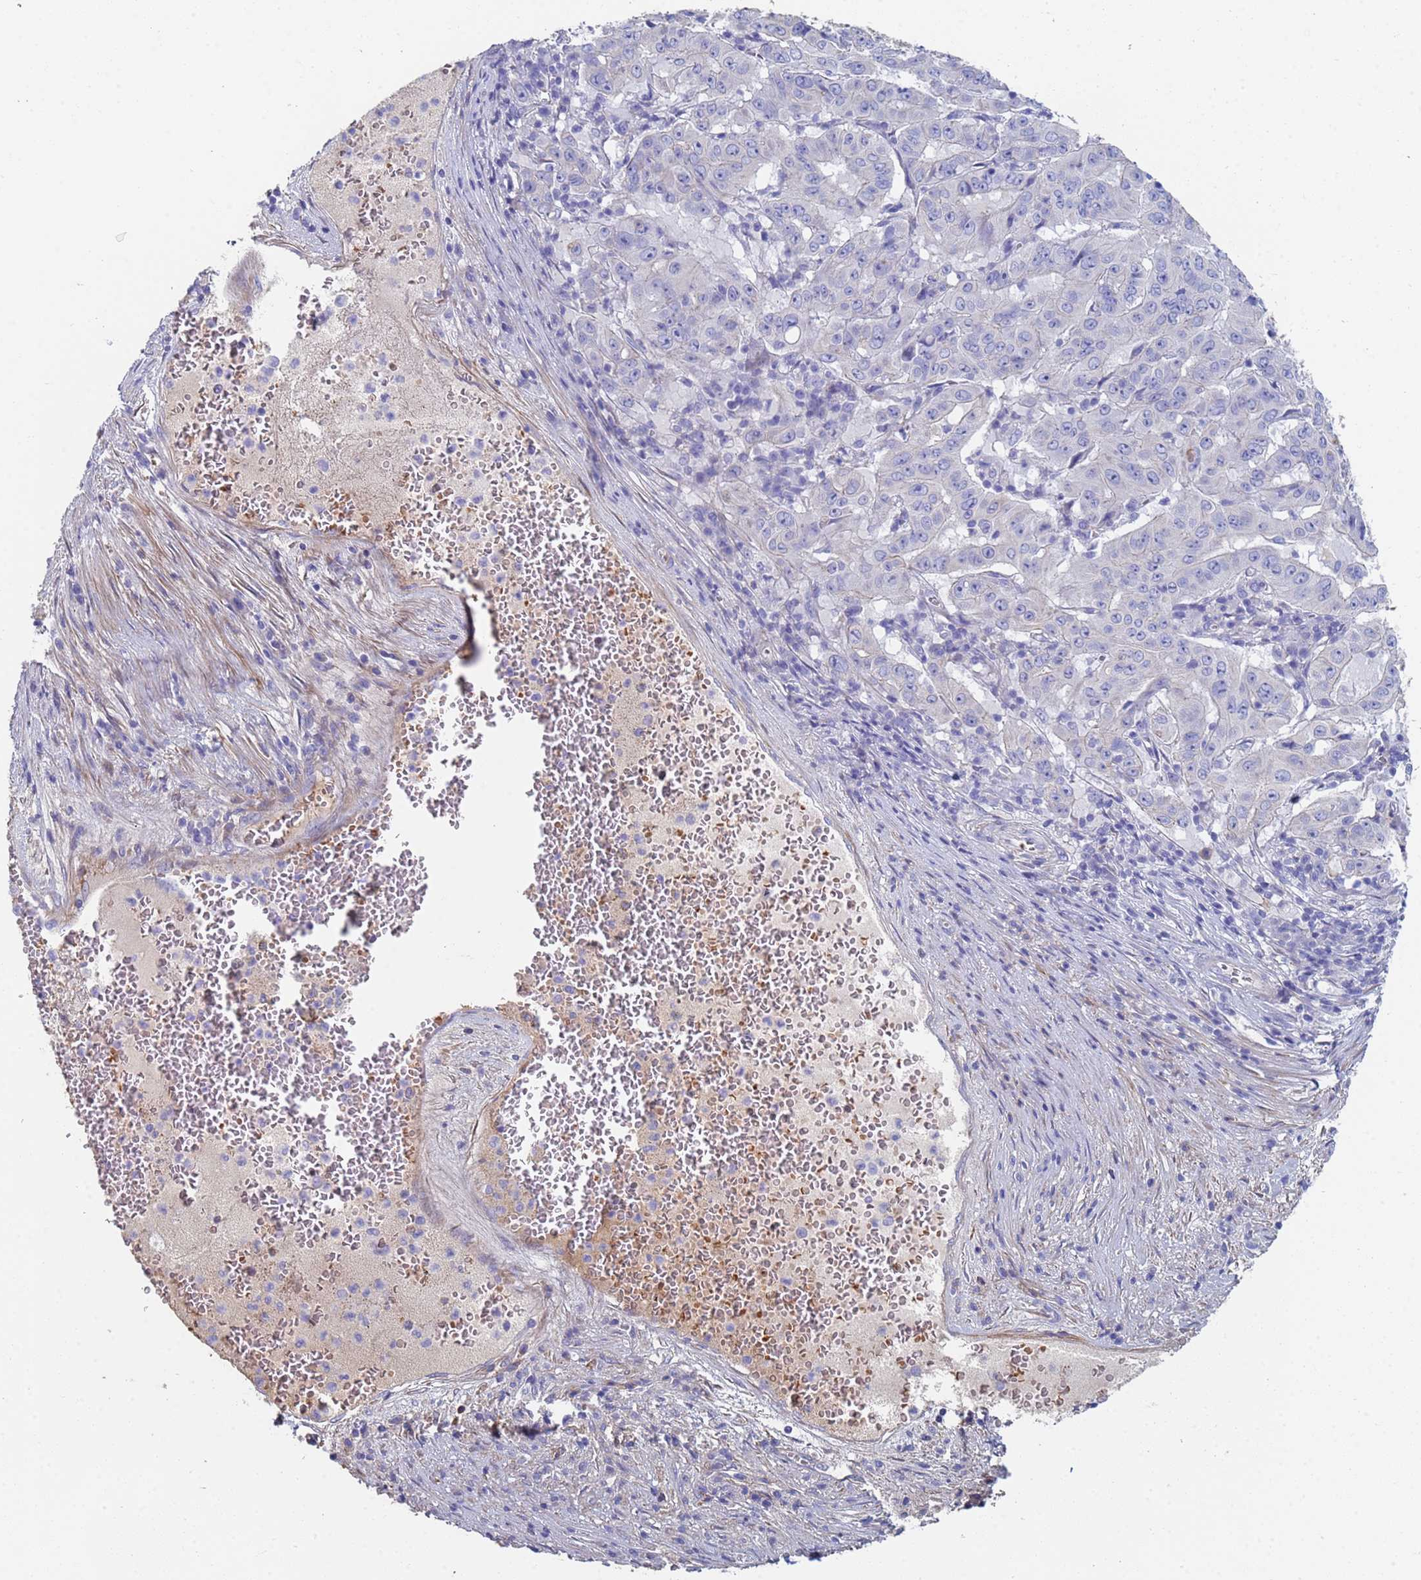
{"staining": {"intensity": "negative", "quantity": "none", "location": "none"}, "tissue": "pancreatic cancer", "cell_type": "Tumor cells", "image_type": "cancer", "snomed": [{"axis": "morphology", "description": "Adenocarcinoma, NOS"}, {"axis": "topography", "description": "Pancreas"}], "caption": "Pancreatic cancer (adenocarcinoma) was stained to show a protein in brown. There is no significant positivity in tumor cells.", "gene": "ABCA8", "patient": {"sex": "male", "age": 63}}